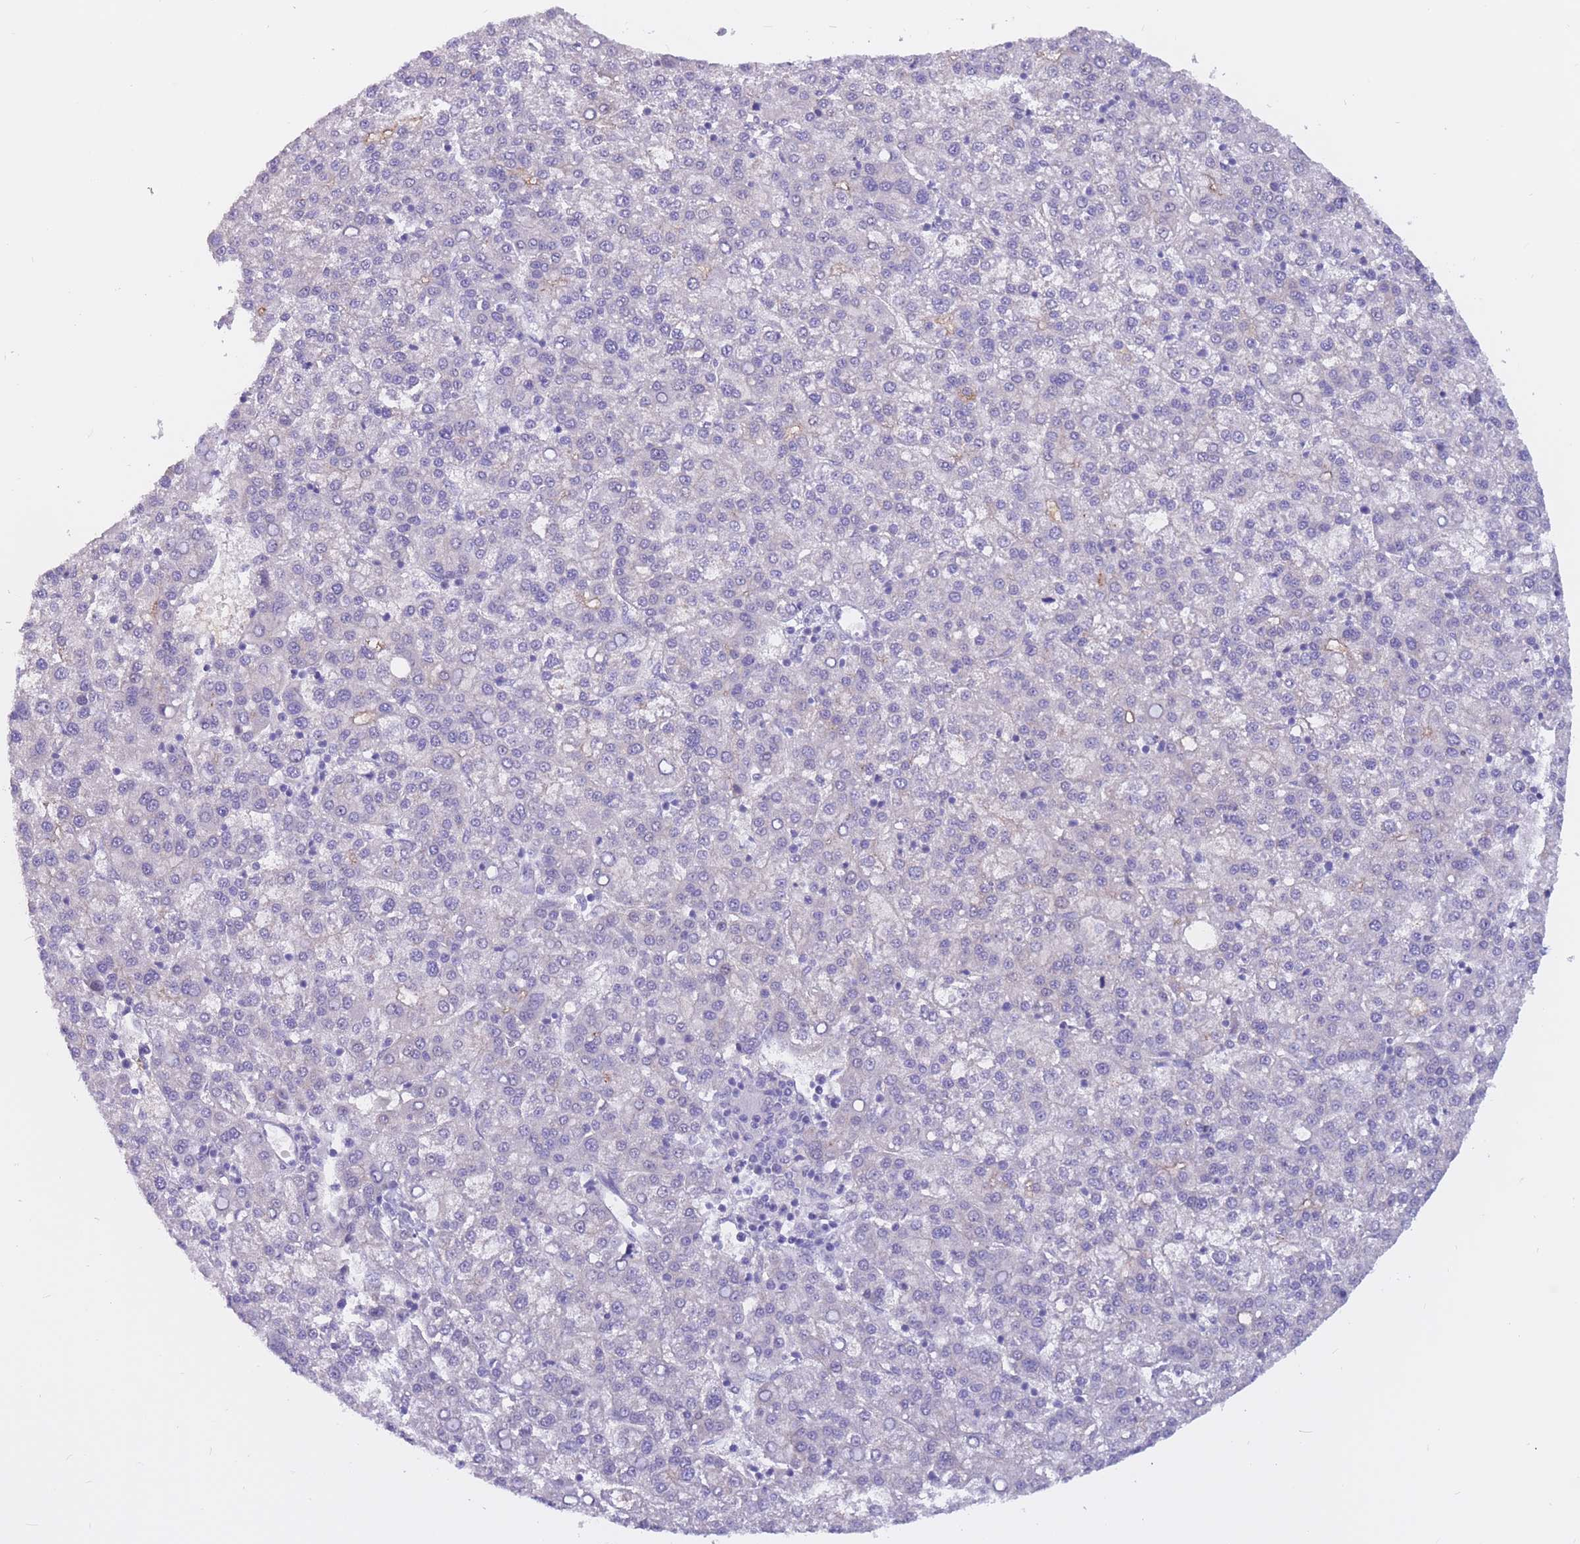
{"staining": {"intensity": "negative", "quantity": "none", "location": "none"}, "tissue": "liver cancer", "cell_type": "Tumor cells", "image_type": "cancer", "snomed": [{"axis": "morphology", "description": "Carcinoma, Hepatocellular, NOS"}, {"axis": "topography", "description": "Liver"}], "caption": "Immunohistochemistry (IHC) micrograph of neoplastic tissue: human liver cancer stained with DAB displays no significant protein staining in tumor cells.", "gene": "BOP1", "patient": {"sex": "female", "age": 58}}